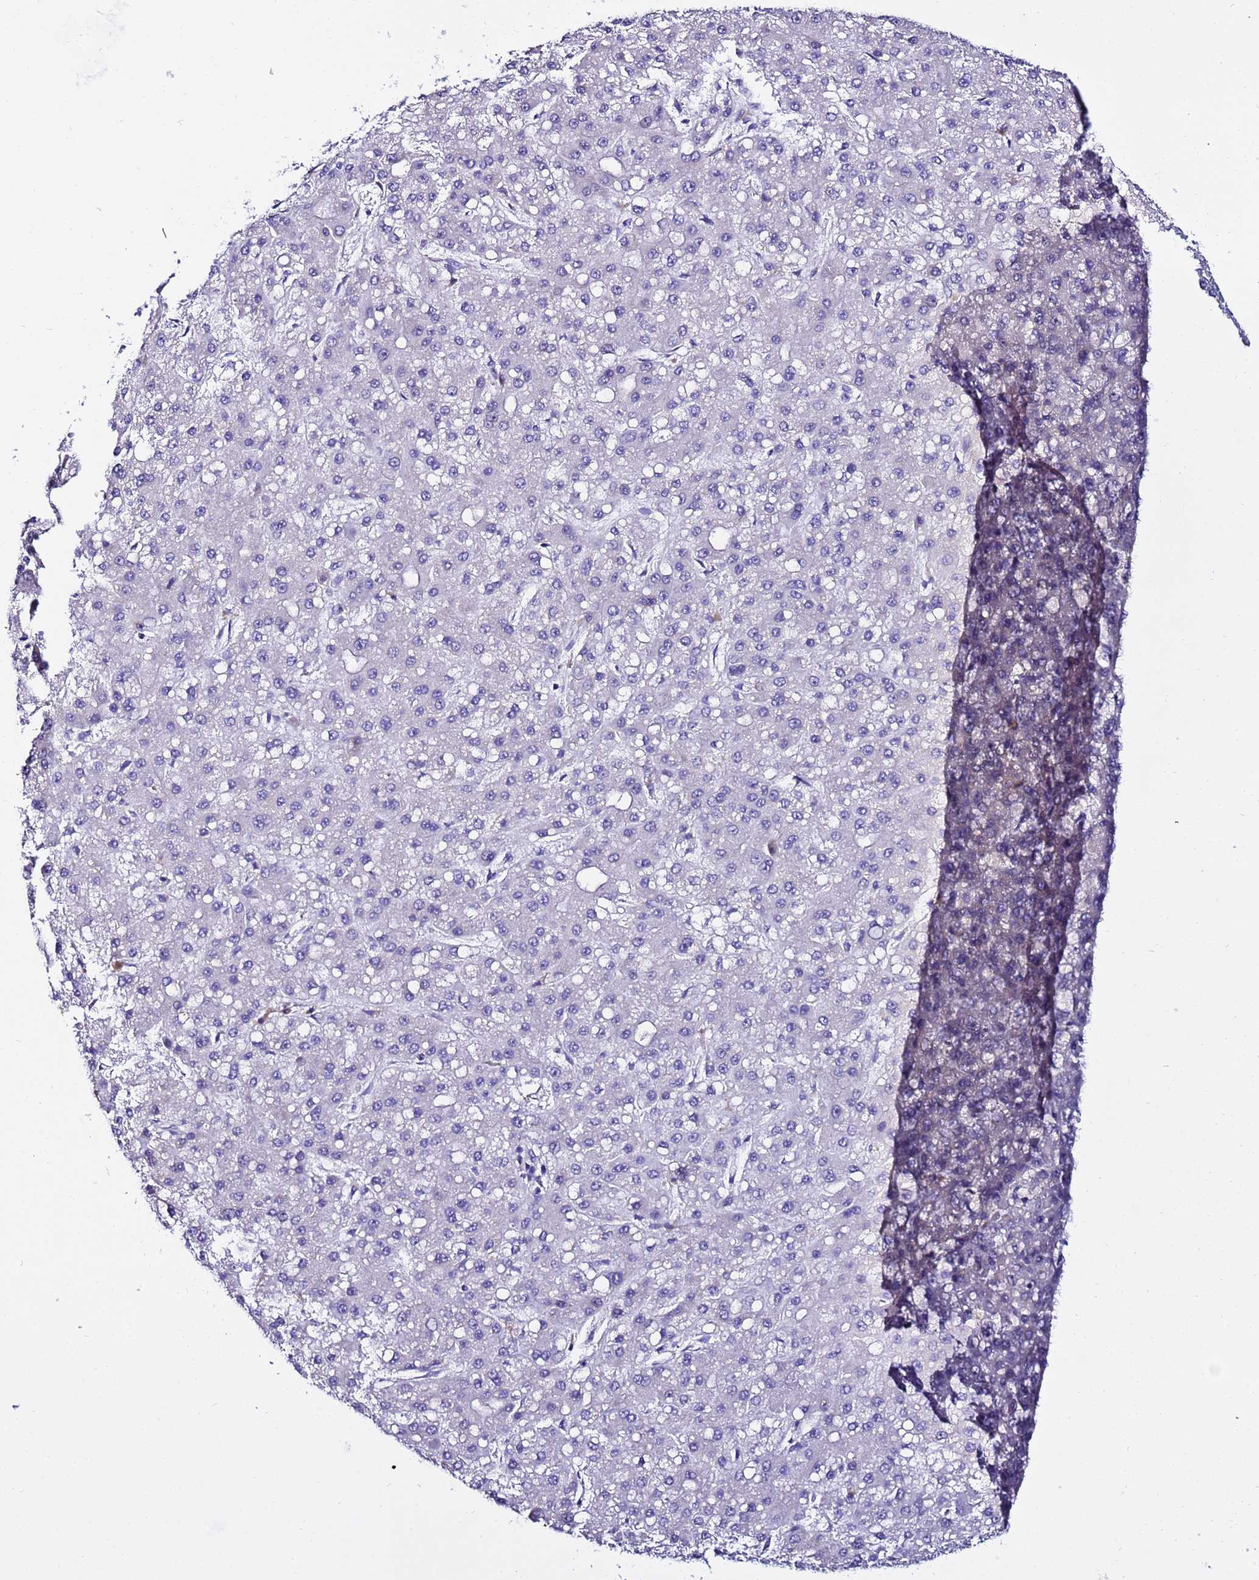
{"staining": {"intensity": "negative", "quantity": "none", "location": "none"}, "tissue": "liver cancer", "cell_type": "Tumor cells", "image_type": "cancer", "snomed": [{"axis": "morphology", "description": "Carcinoma, Hepatocellular, NOS"}, {"axis": "topography", "description": "Liver"}], "caption": "DAB immunohistochemical staining of human hepatocellular carcinoma (liver) exhibits no significant expression in tumor cells. The staining is performed using DAB (3,3'-diaminobenzidine) brown chromogen with nuclei counter-stained in using hematoxylin.", "gene": "JRKL", "patient": {"sex": "male", "age": 67}}